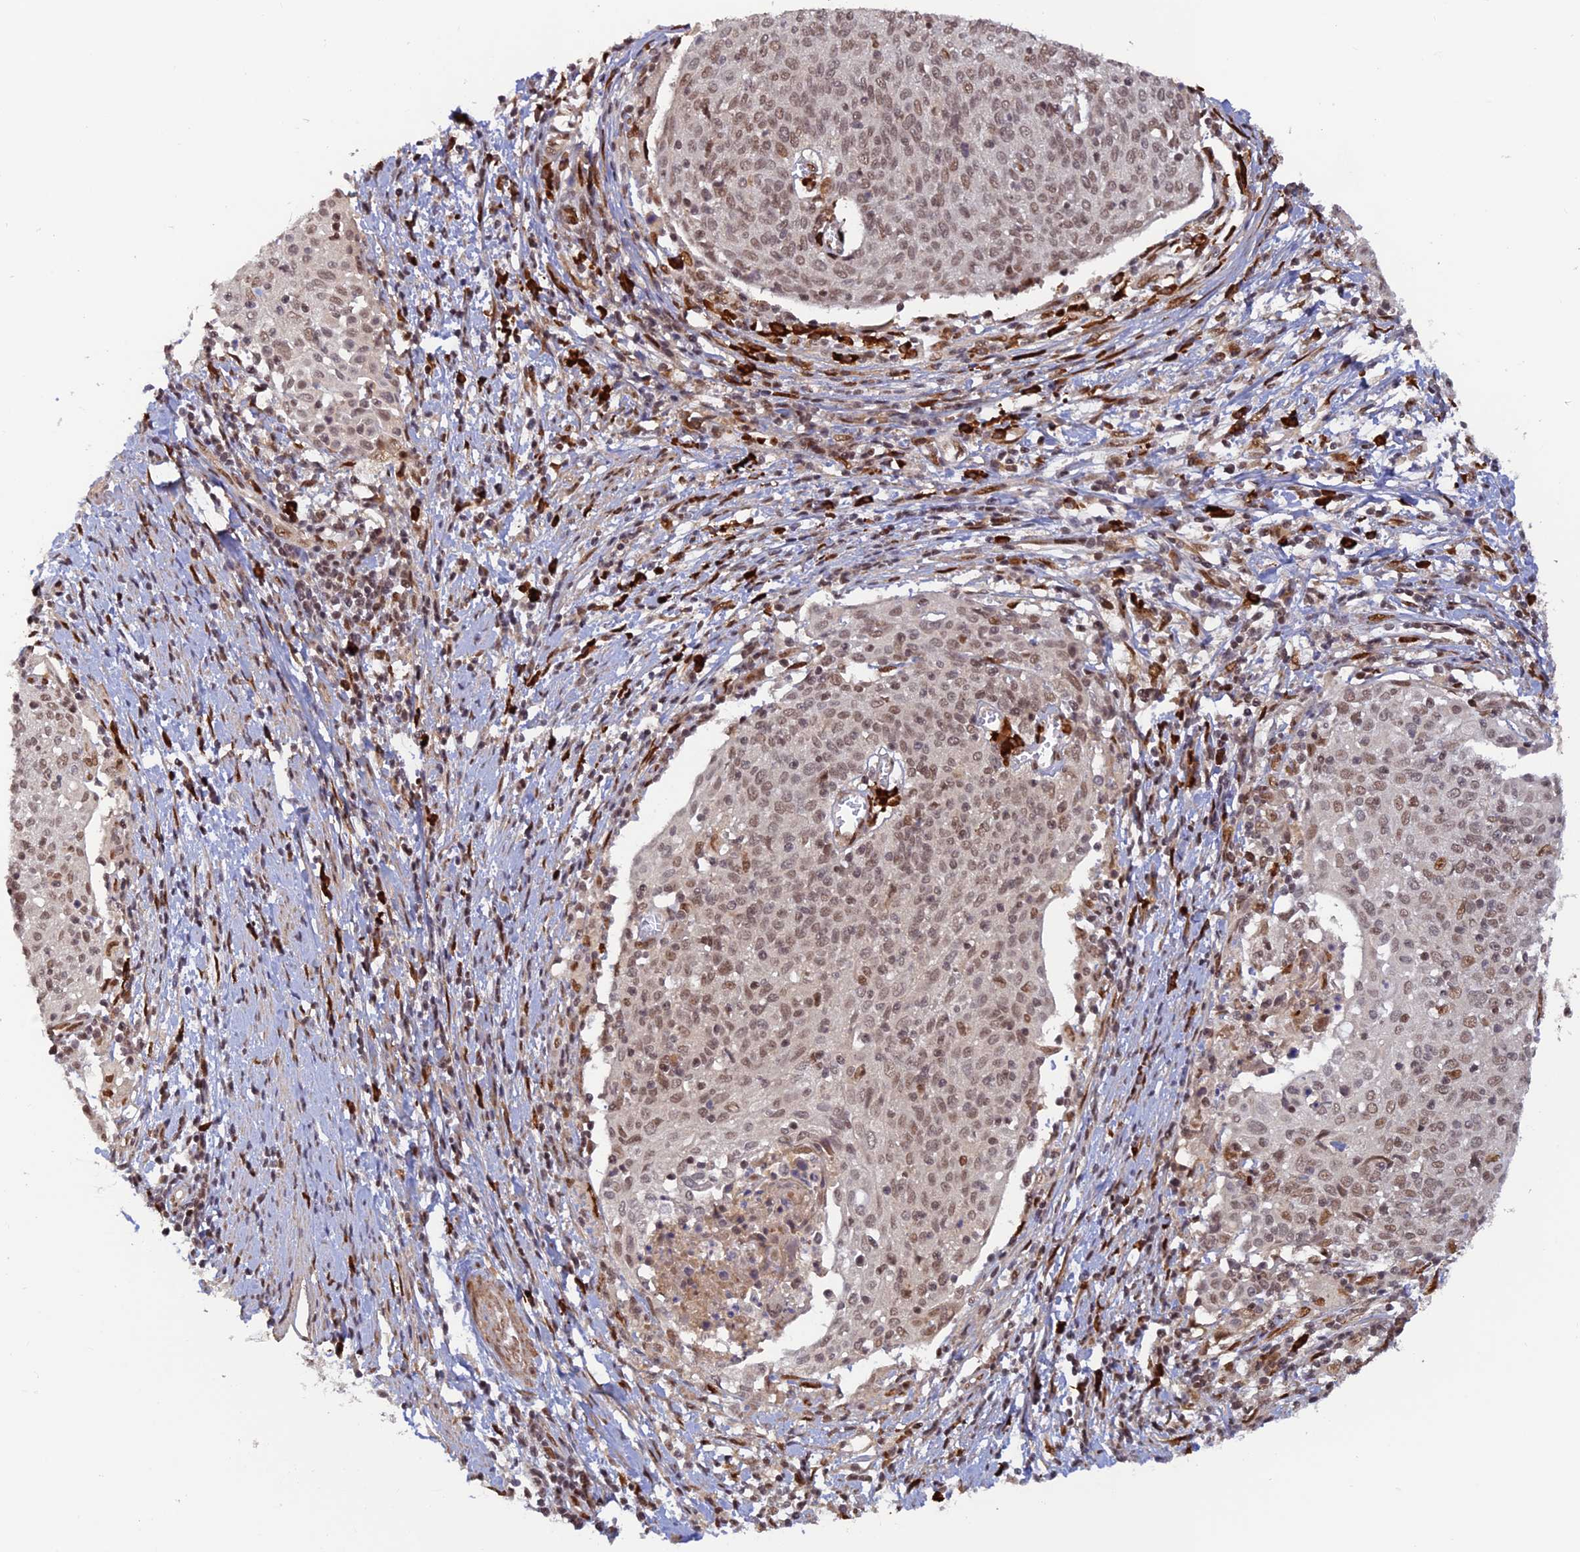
{"staining": {"intensity": "moderate", "quantity": ">75%", "location": "nuclear"}, "tissue": "cervical cancer", "cell_type": "Tumor cells", "image_type": "cancer", "snomed": [{"axis": "morphology", "description": "Squamous cell carcinoma, NOS"}, {"axis": "topography", "description": "Cervix"}], "caption": "Human cervical squamous cell carcinoma stained with a protein marker shows moderate staining in tumor cells.", "gene": "ZNF565", "patient": {"sex": "female", "age": 52}}